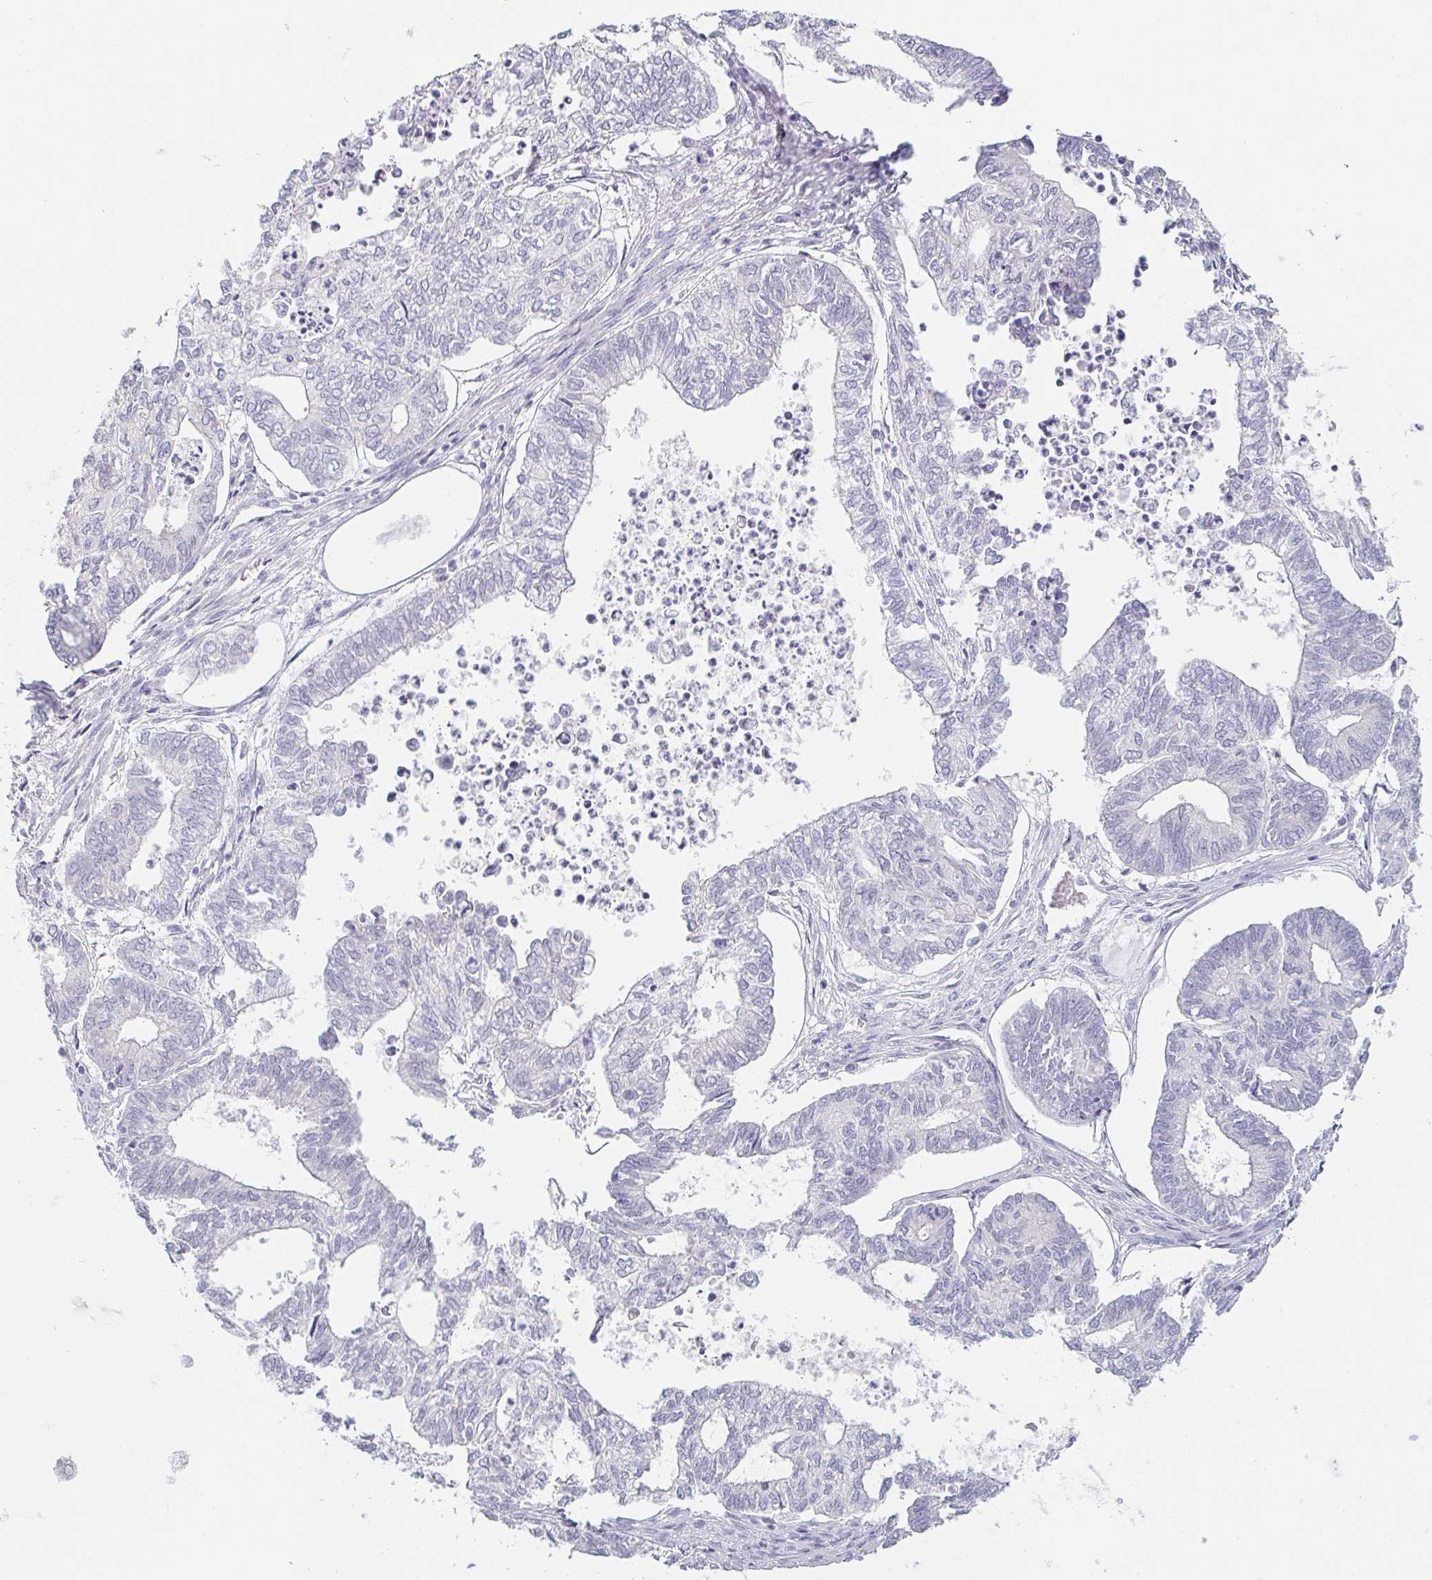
{"staining": {"intensity": "negative", "quantity": "none", "location": "none"}, "tissue": "ovarian cancer", "cell_type": "Tumor cells", "image_type": "cancer", "snomed": [{"axis": "morphology", "description": "Carcinoma, endometroid"}, {"axis": "topography", "description": "Ovary"}], "caption": "High power microscopy image of an IHC histopathology image of ovarian endometroid carcinoma, revealing no significant positivity in tumor cells. (DAB immunohistochemistry with hematoxylin counter stain).", "gene": "PRR27", "patient": {"sex": "female", "age": 64}}